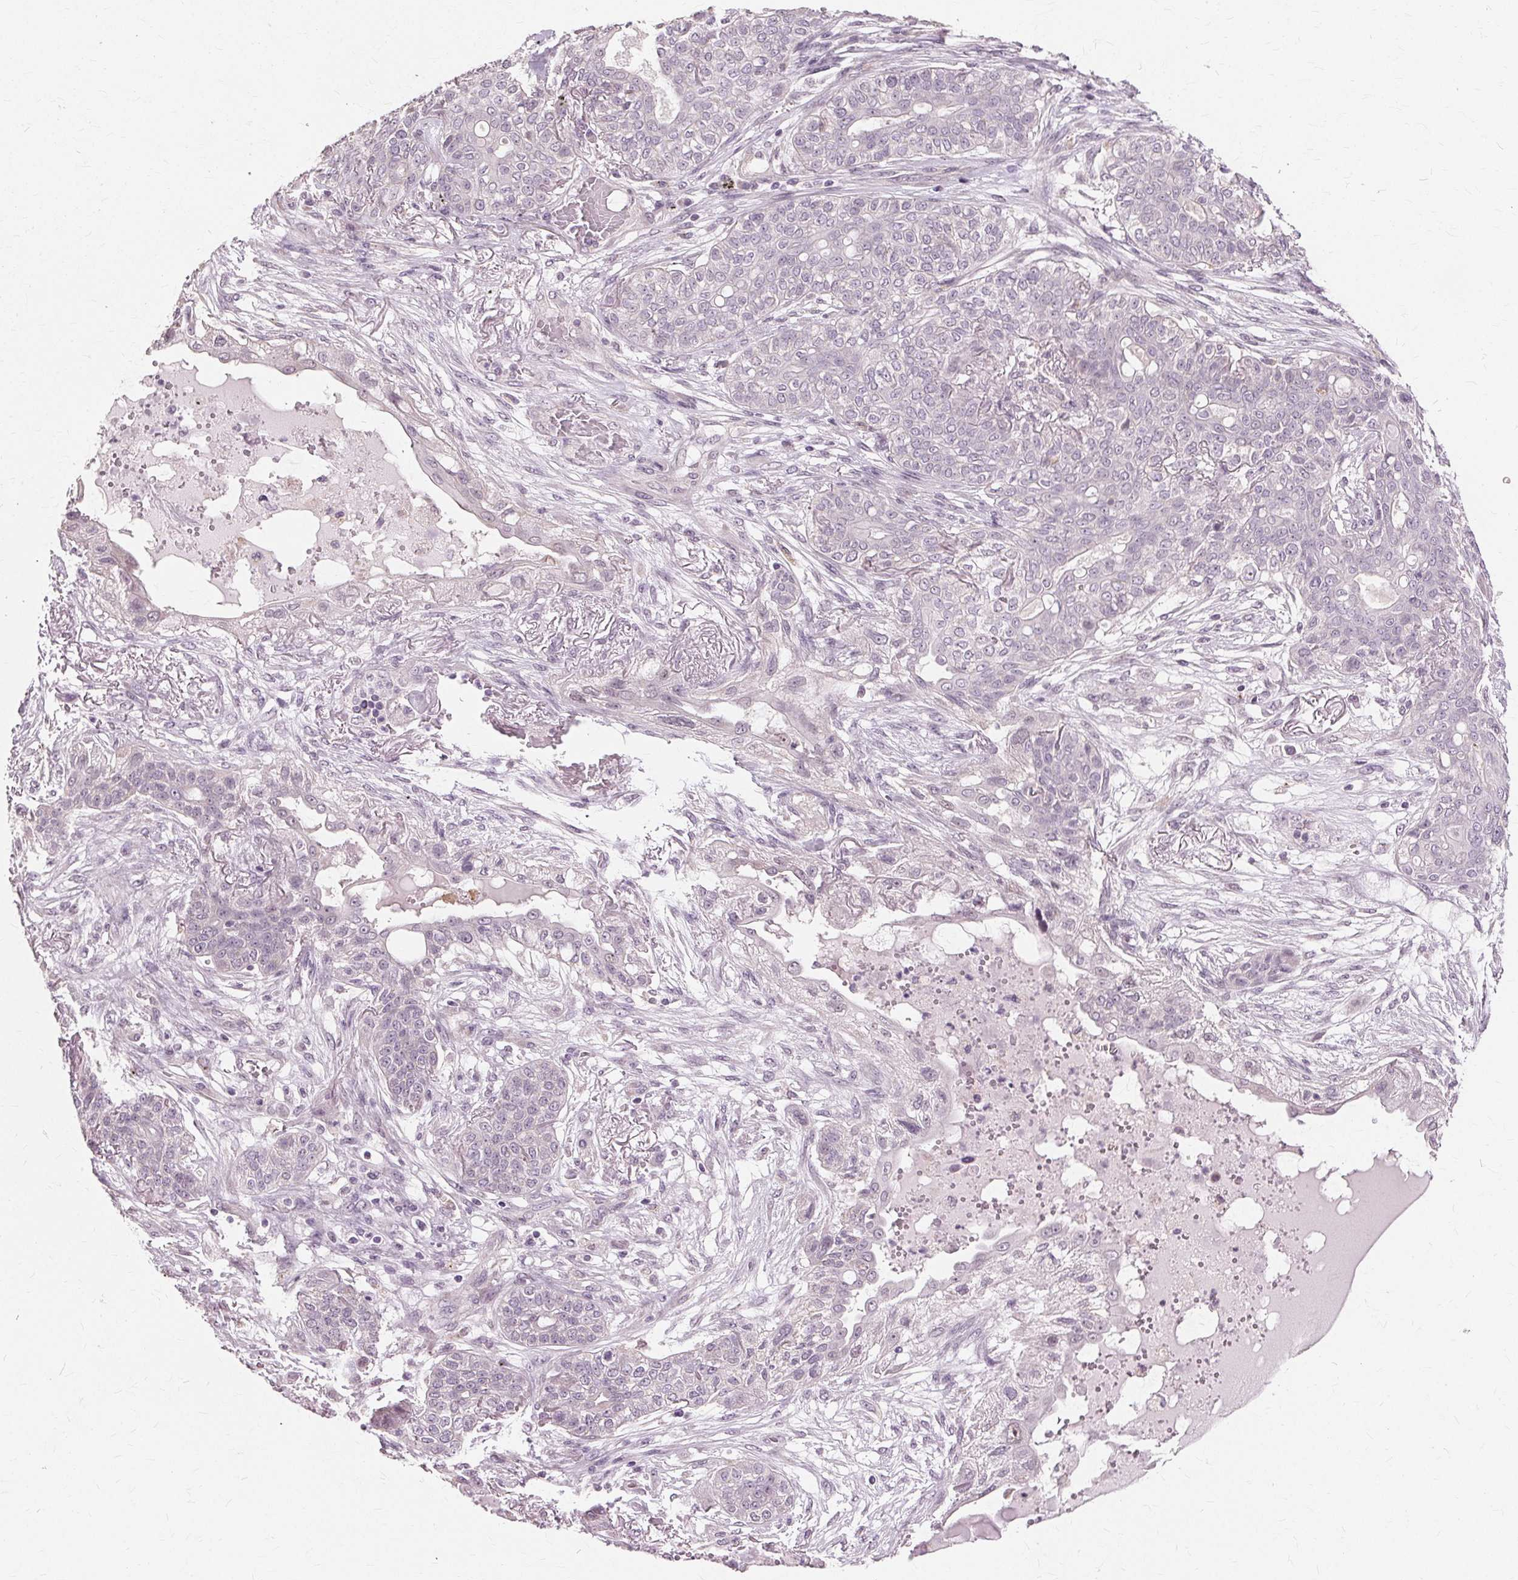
{"staining": {"intensity": "negative", "quantity": "none", "location": "none"}, "tissue": "lung cancer", "cell_type": "Tumor cells", "image_type": "cancer", "snomed": [{"axis": "morphology", "description": "Squamous cell carcinoma, NOS"}, {"axis": "topography", "description": "Lung"}], "caption": "Lung cancer stained for a protein using IHC exhibits no expression tumor cells.", "gene": "SIGLEC6", "patient": {"sex": "female", "age": 70}}